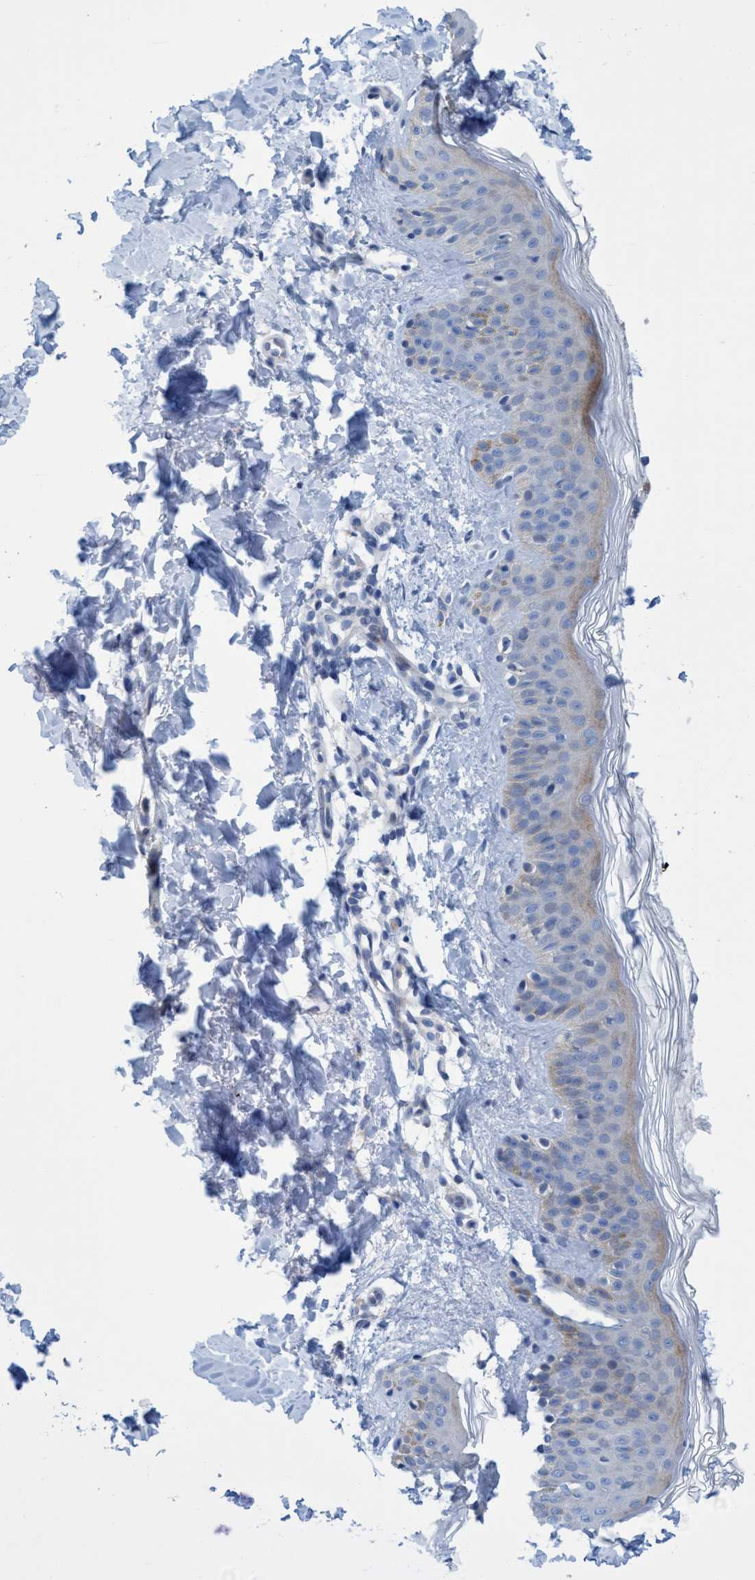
{"staining": {"intensity": "negative", "quantity": "none", "location": "none"}, "tissue": "skin", "cell_type": "Fibroblasts", "image_type": "normal", "snomed": [{"axis": "morphology", "description": "Normal tissue, NOS"}, {"axis": "topography", "description": "Skin"}], "caption": "This is an immunohistochemistry (IHC) micrograph of normal human skin. There is no positivity in fibroblasts.", "gene": "R3HCC1", "patient": {"sex": "male", "age": 40}}